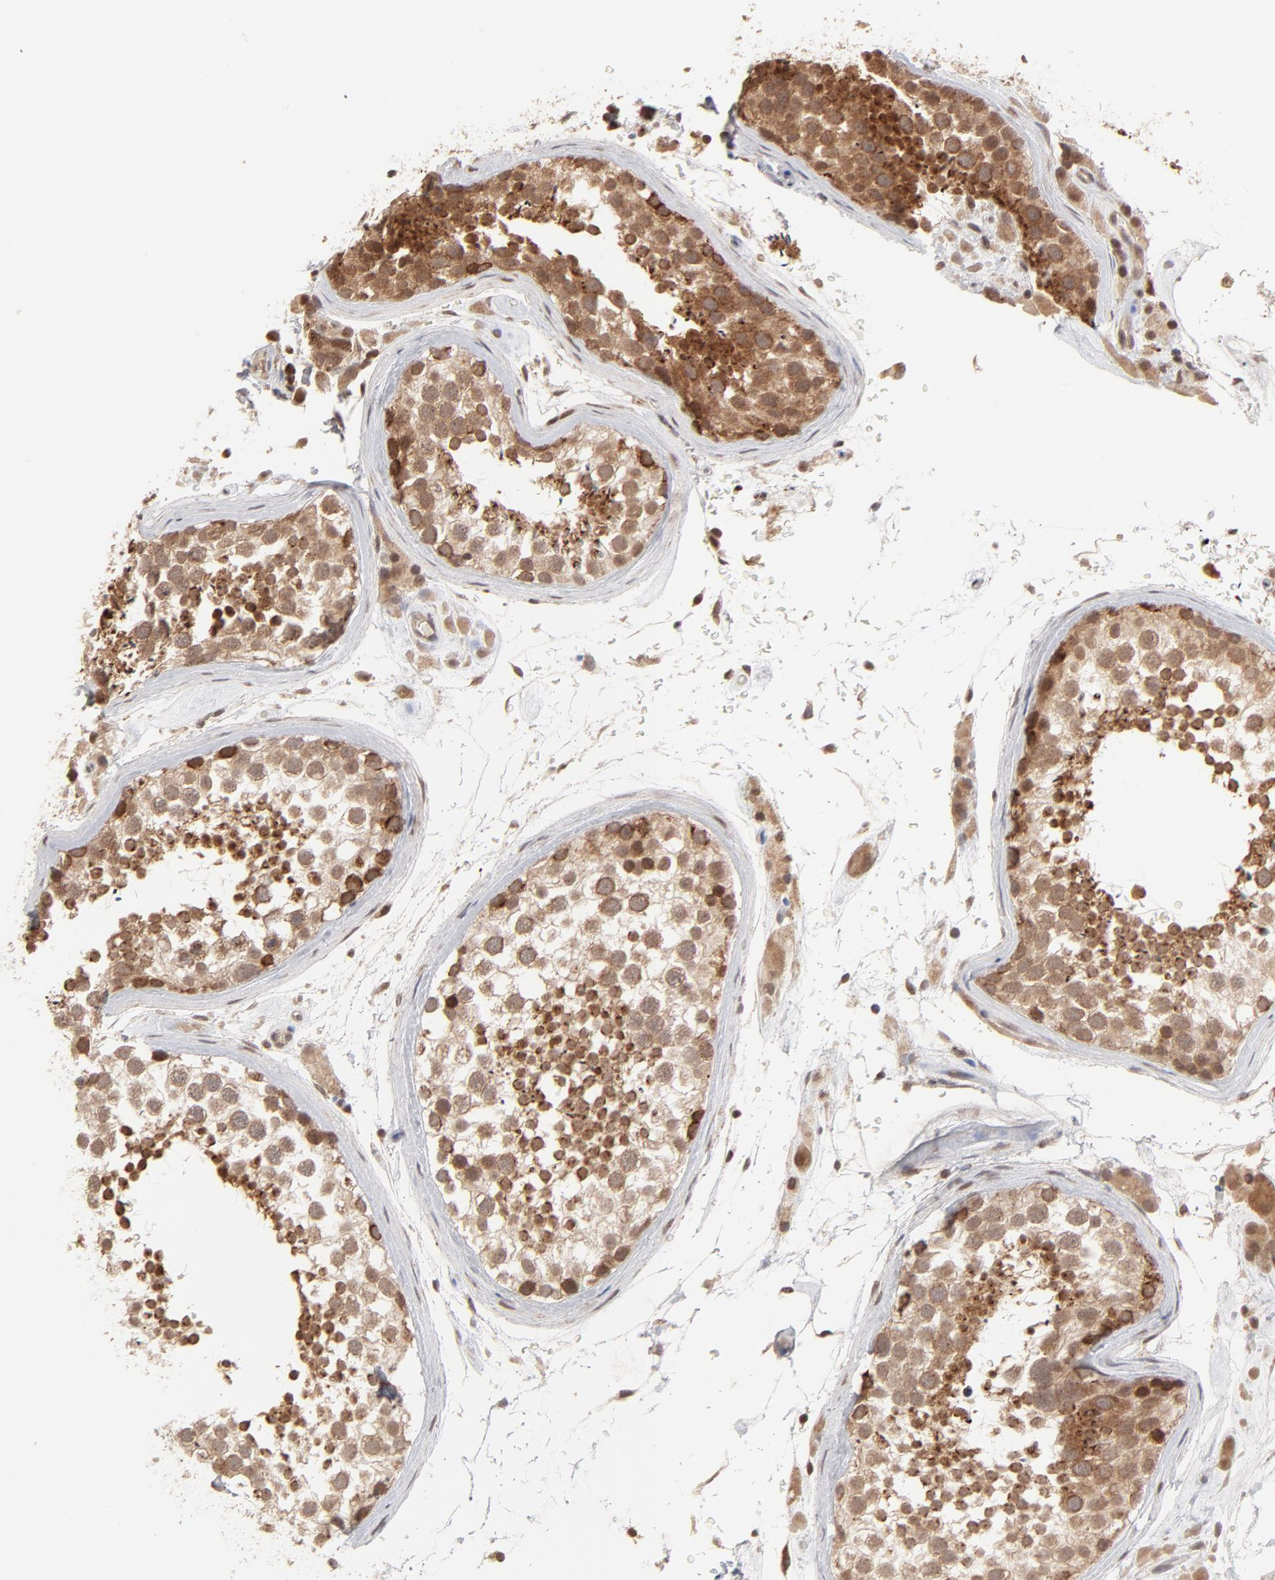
{"staining": {"intensity": "moderate", "quantity": ">75%", "location": "cytoplasmic/membranous,nuclear"}, "tissue": "testis", "cell_type": "Cells in seminiferous ducts", "image_type": "normal", "snomed": [{"axis": "morphology", "description": "Normal tissue, NOS"}, {"axis": "topography", "description": "Testis"}], "caption": "DAB immunohistochemical staining of benign human testis demonstrates moderate cytoplasmic/membranous,nuclear protein expression in approximately >75% of cells in seminiferous ducts. Ihc stains the protein of interest in brown and the nuclei are stained blue.", "gene": "ARIH1", "patient": {"sex": "male", "age": 46}}